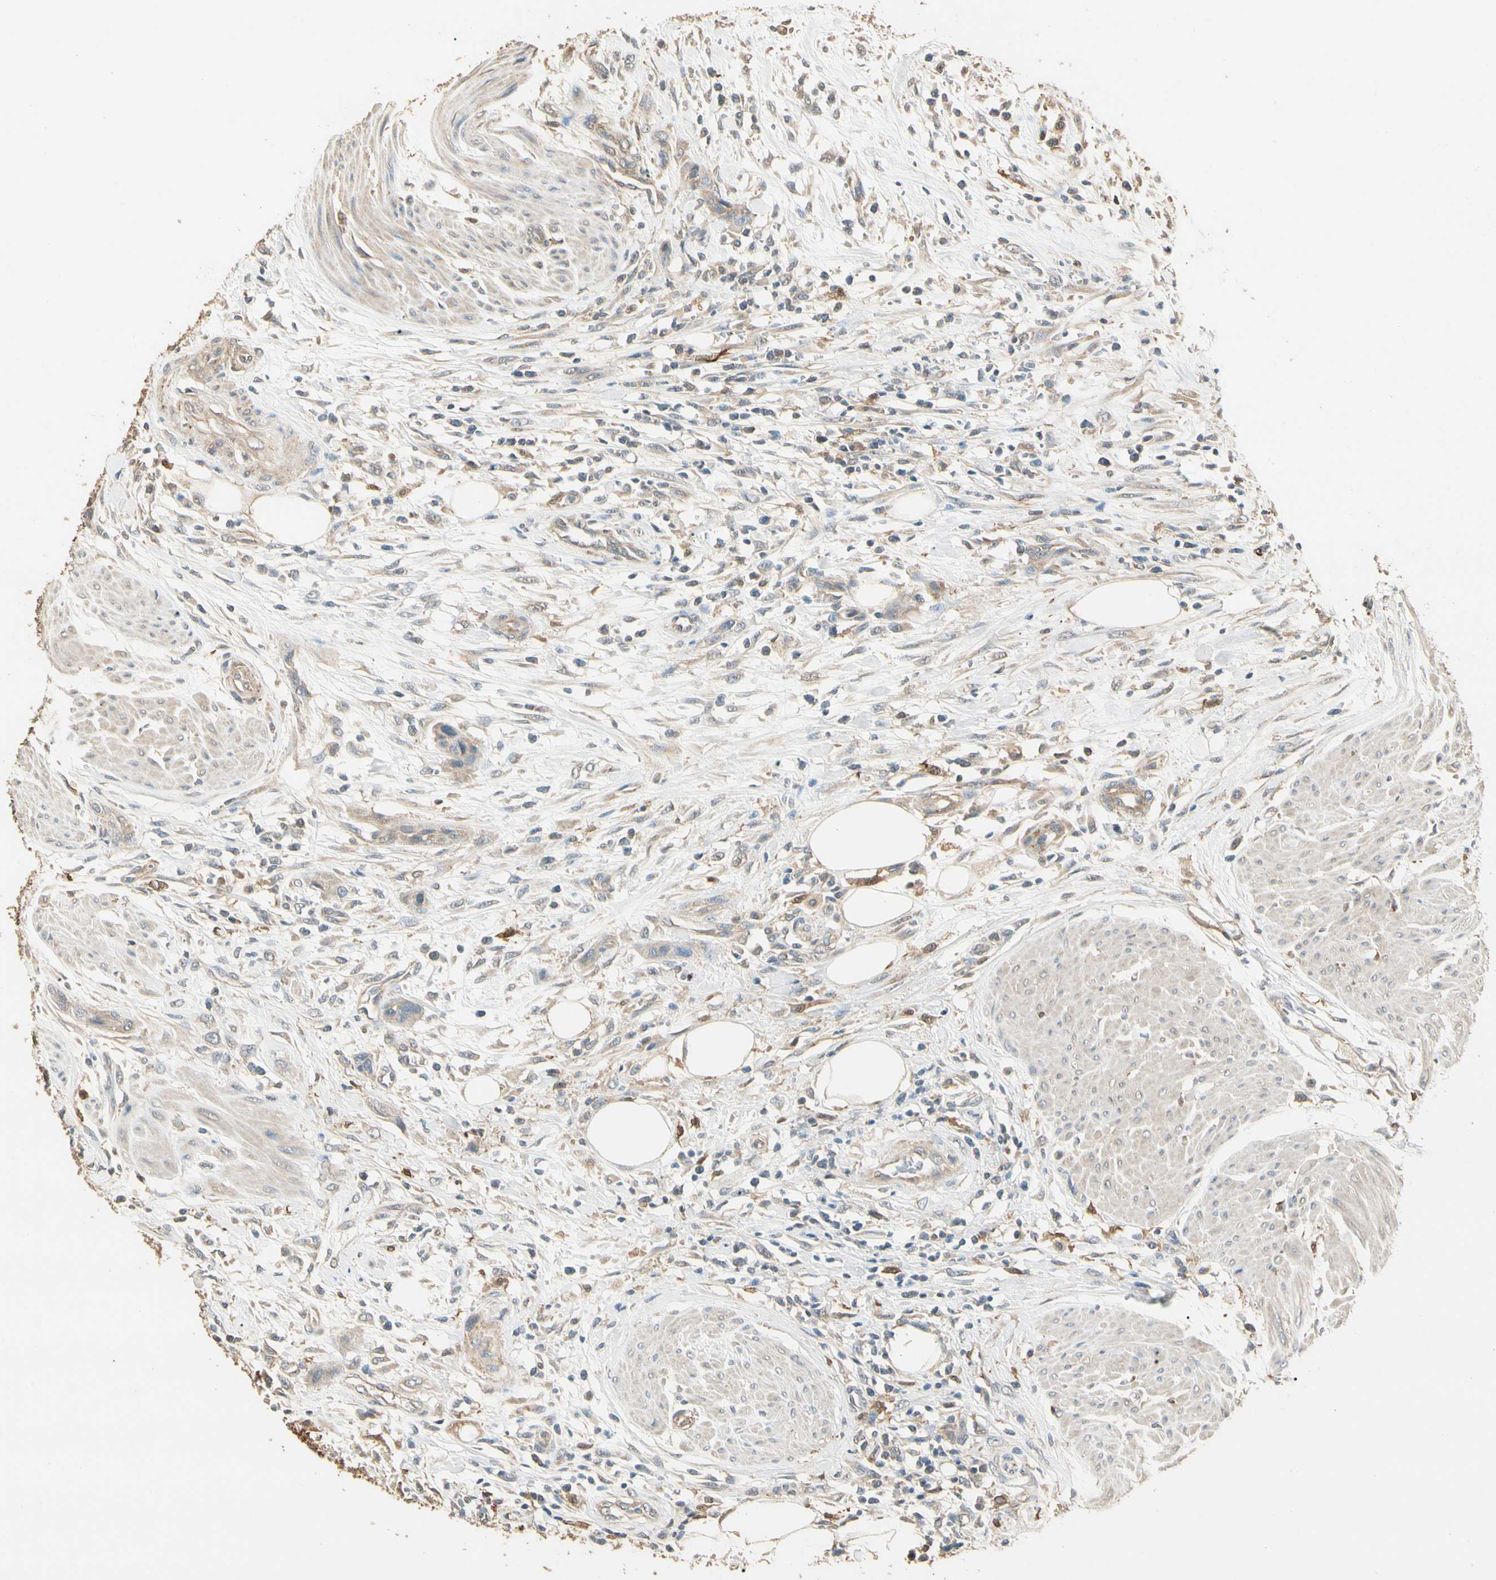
{"staining": {"intensity": "weak", "quantity": "25%-75%", "location": "cytoplasmic/membranous"}, "tissue": "urothelial cancer", "cell_type": "Tumor cells", "image_type": "cancer", "snomed": [{"axis": "morphology", "description": "Urothelial carcinoma, High grade"}, {"axis": "topography", "description": "Urinary bladder"}], "caption": "Immunohistochemical staining of human urothelial cancer displays weak cytoplasmic/membranous protein staining in approximately 25%-75% of tumor cells.", "gene": "CDH6", "patient": {"sex": "male", "age": 35}}